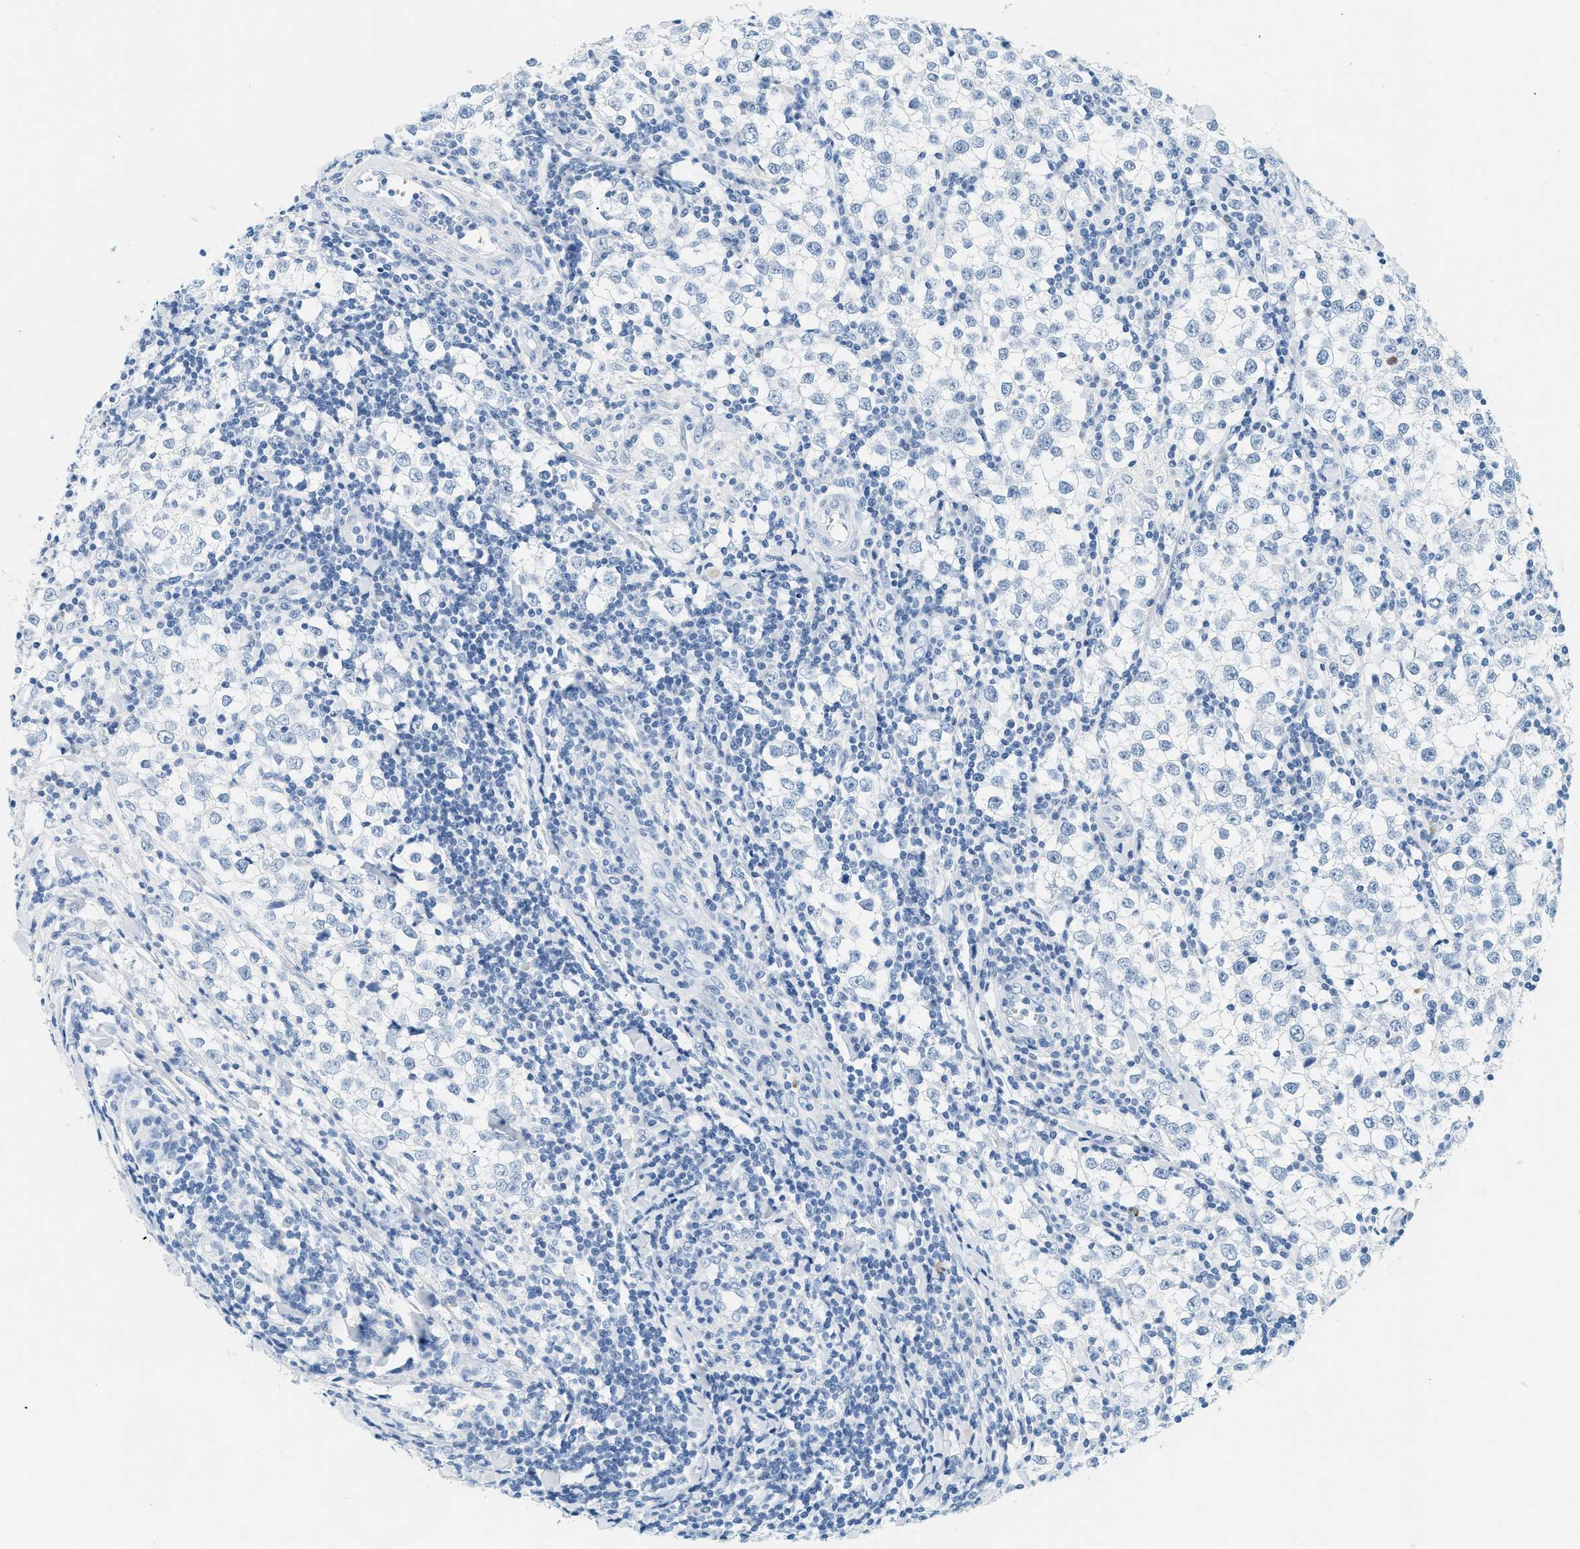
{"staining": {"intensity": "negative", "quantity": "none", "location": "none"}, "tissue": "testis cancer", "cell_type": "Tumor cells", "image_type": "cancer", "snomed": [{"axis": "morphology", "description": "Seminoma, NOS"}, {"axis": "morphology", "description": "Carcinoma, Embryonal, NOS"}, {"axis": "topography", "description": "Testis"}], "caption": "DAB immunohistochemical staining of human seminoma (testis) shows no significant positivity in tumor cells.", "gene": "LCN2", "patient": {"sex": "male", "age": 36}}